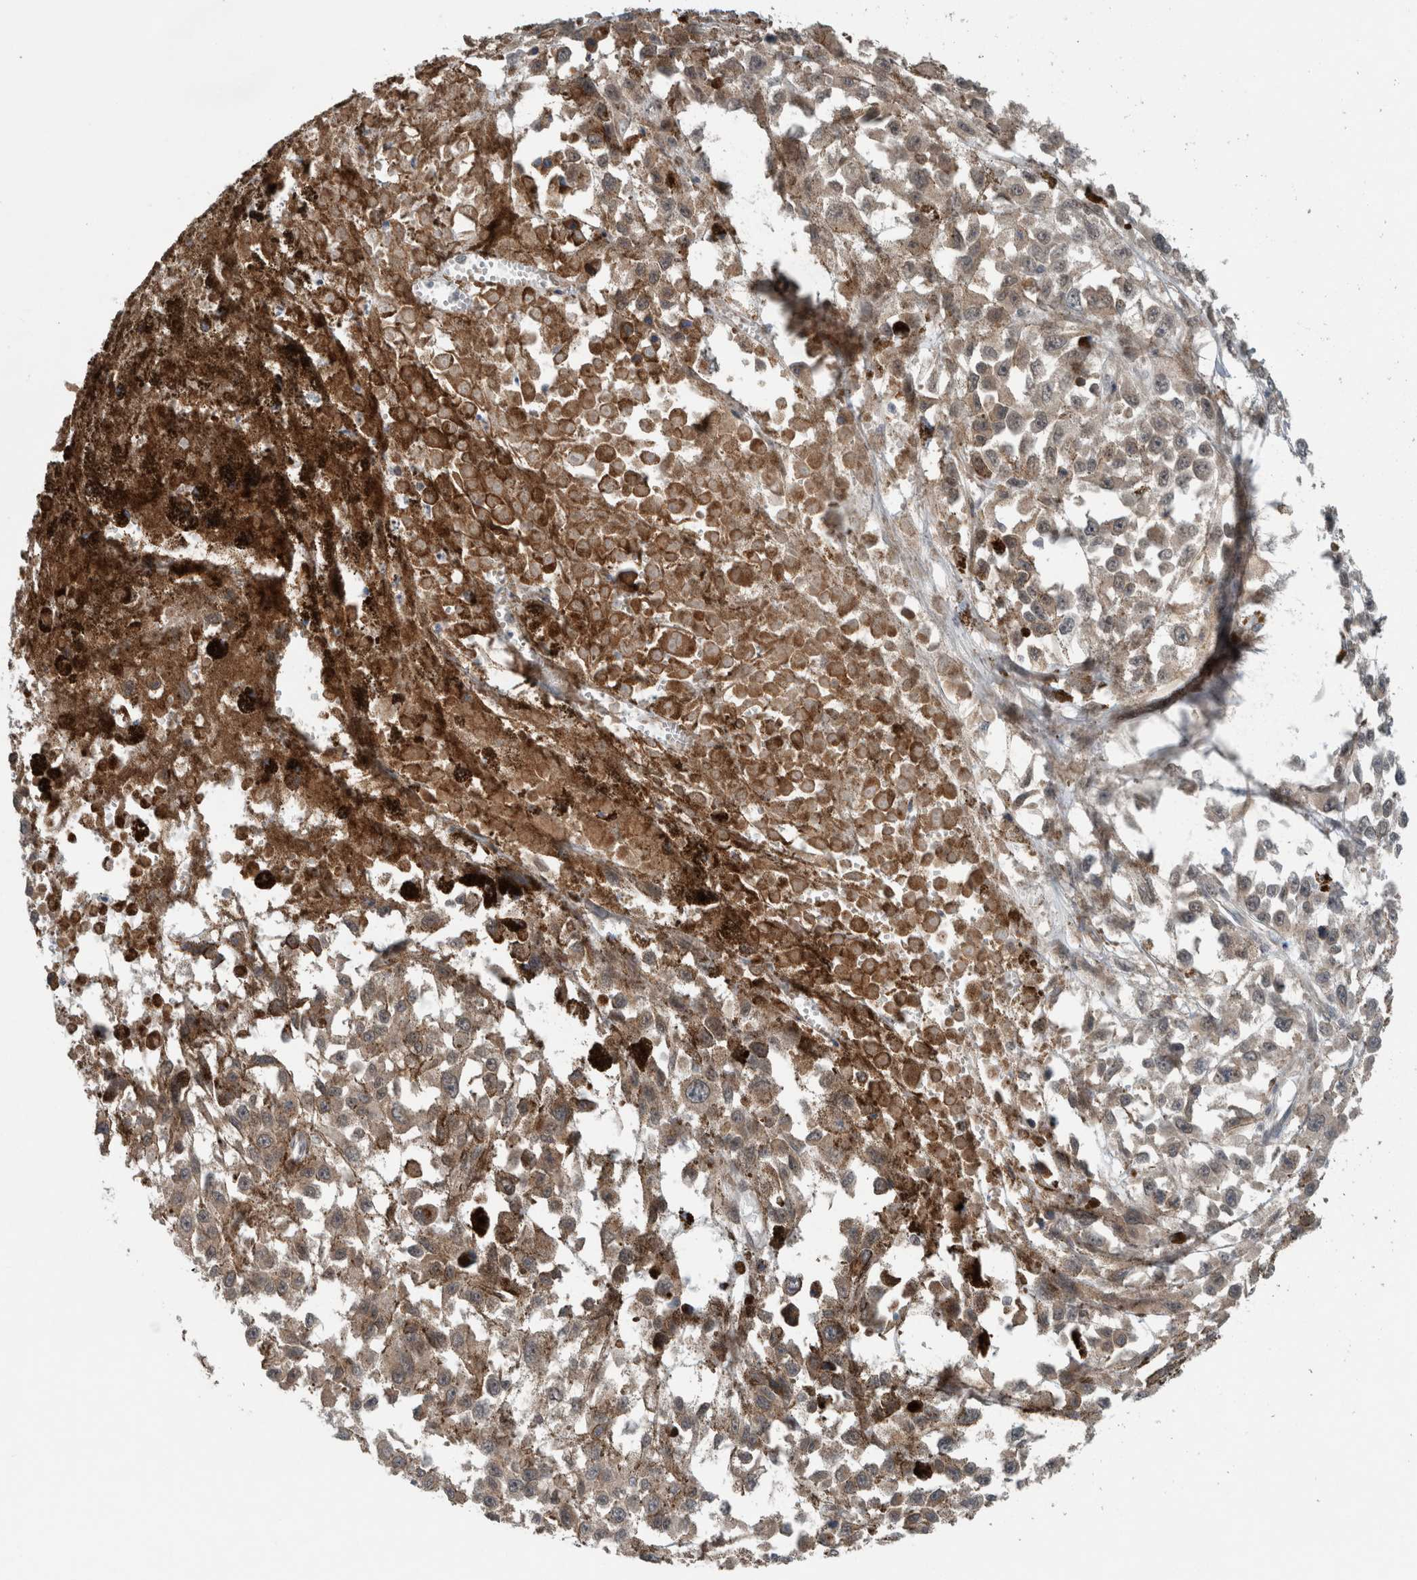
{"staining": {"intensity": "weak", "quantity": ">75%", "location": "cytoplasmic/membranous"}, "tissue": "melanoma", "cell_type": "Tumor cells", "image_type": "cancer", "snomed": [{"axis": "morphology", "description": "Malignant melanoma, Metastatic site"}, {"axis": "topography", "description": "Lymph node"}], "caption": "Melanoma was stained to show a protein in brown. There is low levels of weak cytoplasmic/membranous expression in approximately >75% of tumor cells.", "gene": "GBA2", "patient": {"sex": "male", "age": 59}}